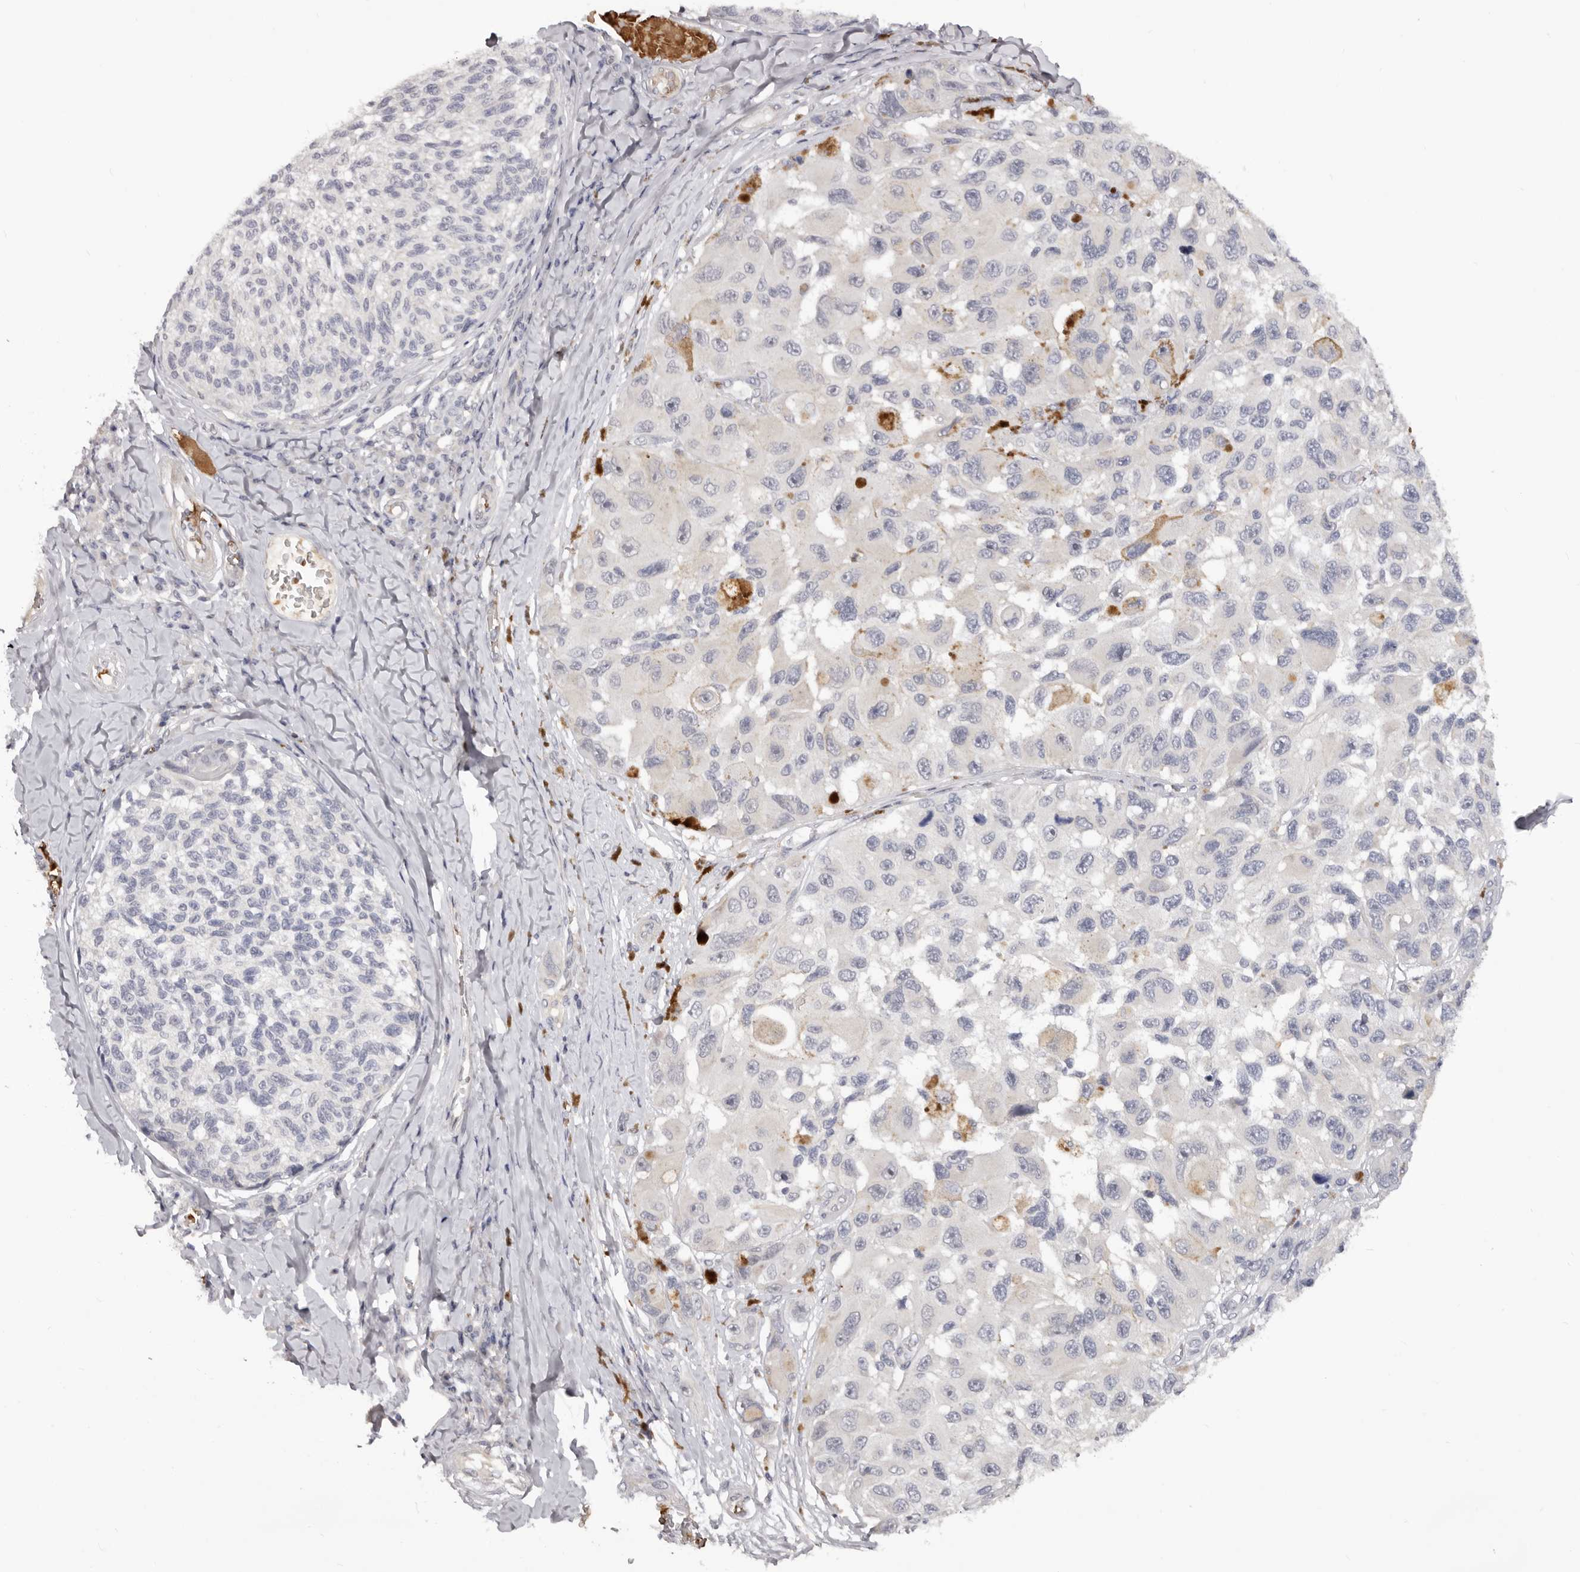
{"staining": {"intensity": "negative", "quantity": "none", "location": "none"}, "tissue": "melanoma", "cell_type": "Tumor cells", "image_type": "cancer", "snomed": [{"axis": "morphology", "description": "Malignant melanoma, NOS"}, {"axis": "topography", "description": "Skin"}], "caption": "Immunohistochemical staining of melanoma demonstrates no significant staining in tumor cells.", "gene": "TNR", "patient": {"sex": "female", "age": 73}}